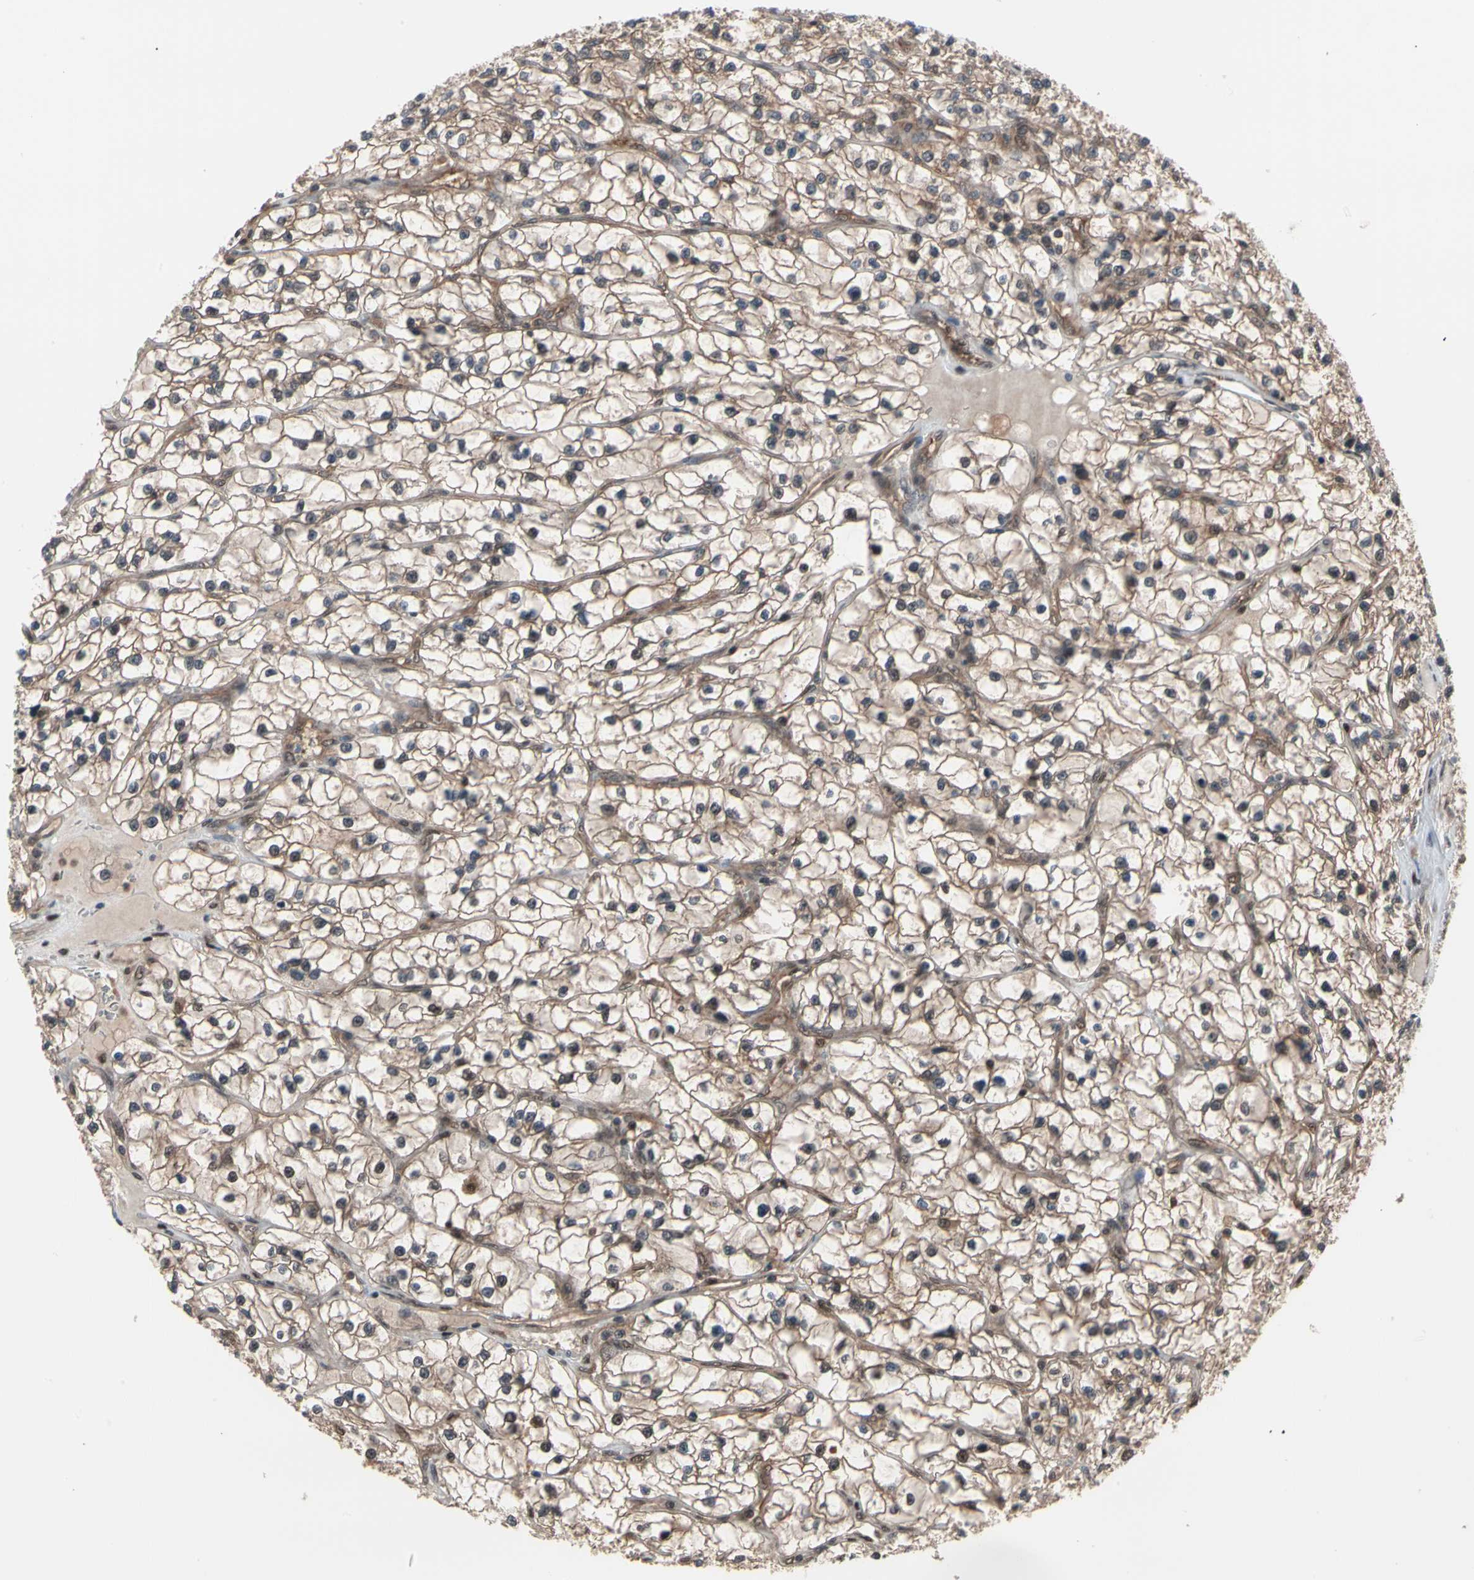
{"staining": {"intensity": "moderate", "quantity": ">75%", "location": "cytoplasmic/membranous,nuclear"}, "tissue": "renal cancer", "cell_type": "Tumor cells", "image_type": "cancer", "snomed": [{"axis": "morphology", "description": "Adenocarcinoma, NOS"}, {"axis": "topography", "description": "Kidney"}], "caption": "An image of human renal cancer (adenocarcinoma) stained for a protein exhibits moderate cytoplasmic/membranous and nuclear brown staining in tumor cells.", "gene": "PSMA2", "patient": {"sex": "female", "age": 57}}